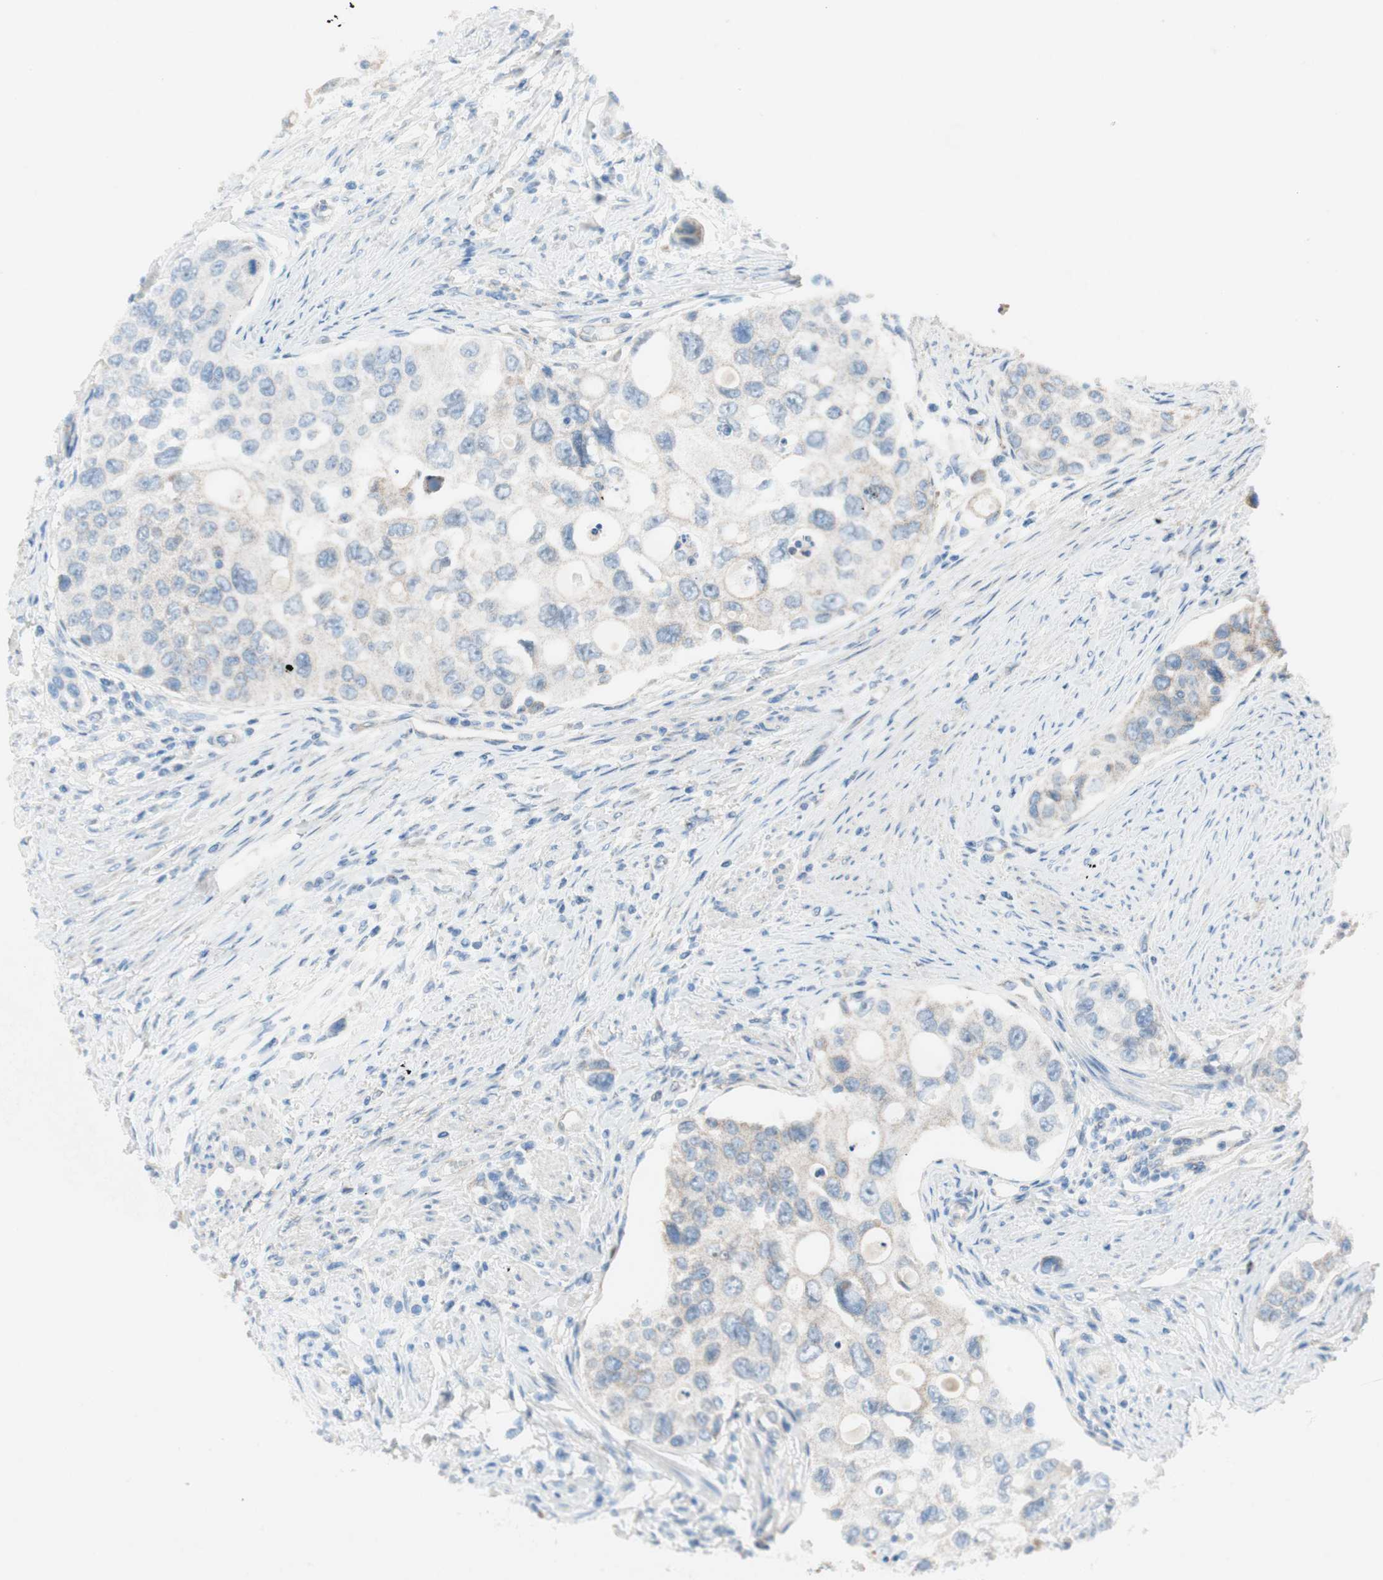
{"staining": {"intensity": "weak", "quantity": ">75%", "location": "cytoplasmic/membranous"}, "tissue": "urothelial cancer", "cell_type": "Tumor cells", "image_type": "cancer", "snomed": [{"axis": "morphology", "description": "Urothelial carcinoma, High grade"}, {"axis": "topography", "description": "Urinary bladder"}], "caption": "Urothelial cancer tissue exhibits weak cytoplasmic/membranous expression in approximately >75% of tumor cells", "gene": "CCL14", "patient": {"sex": "female", "age": 56}}